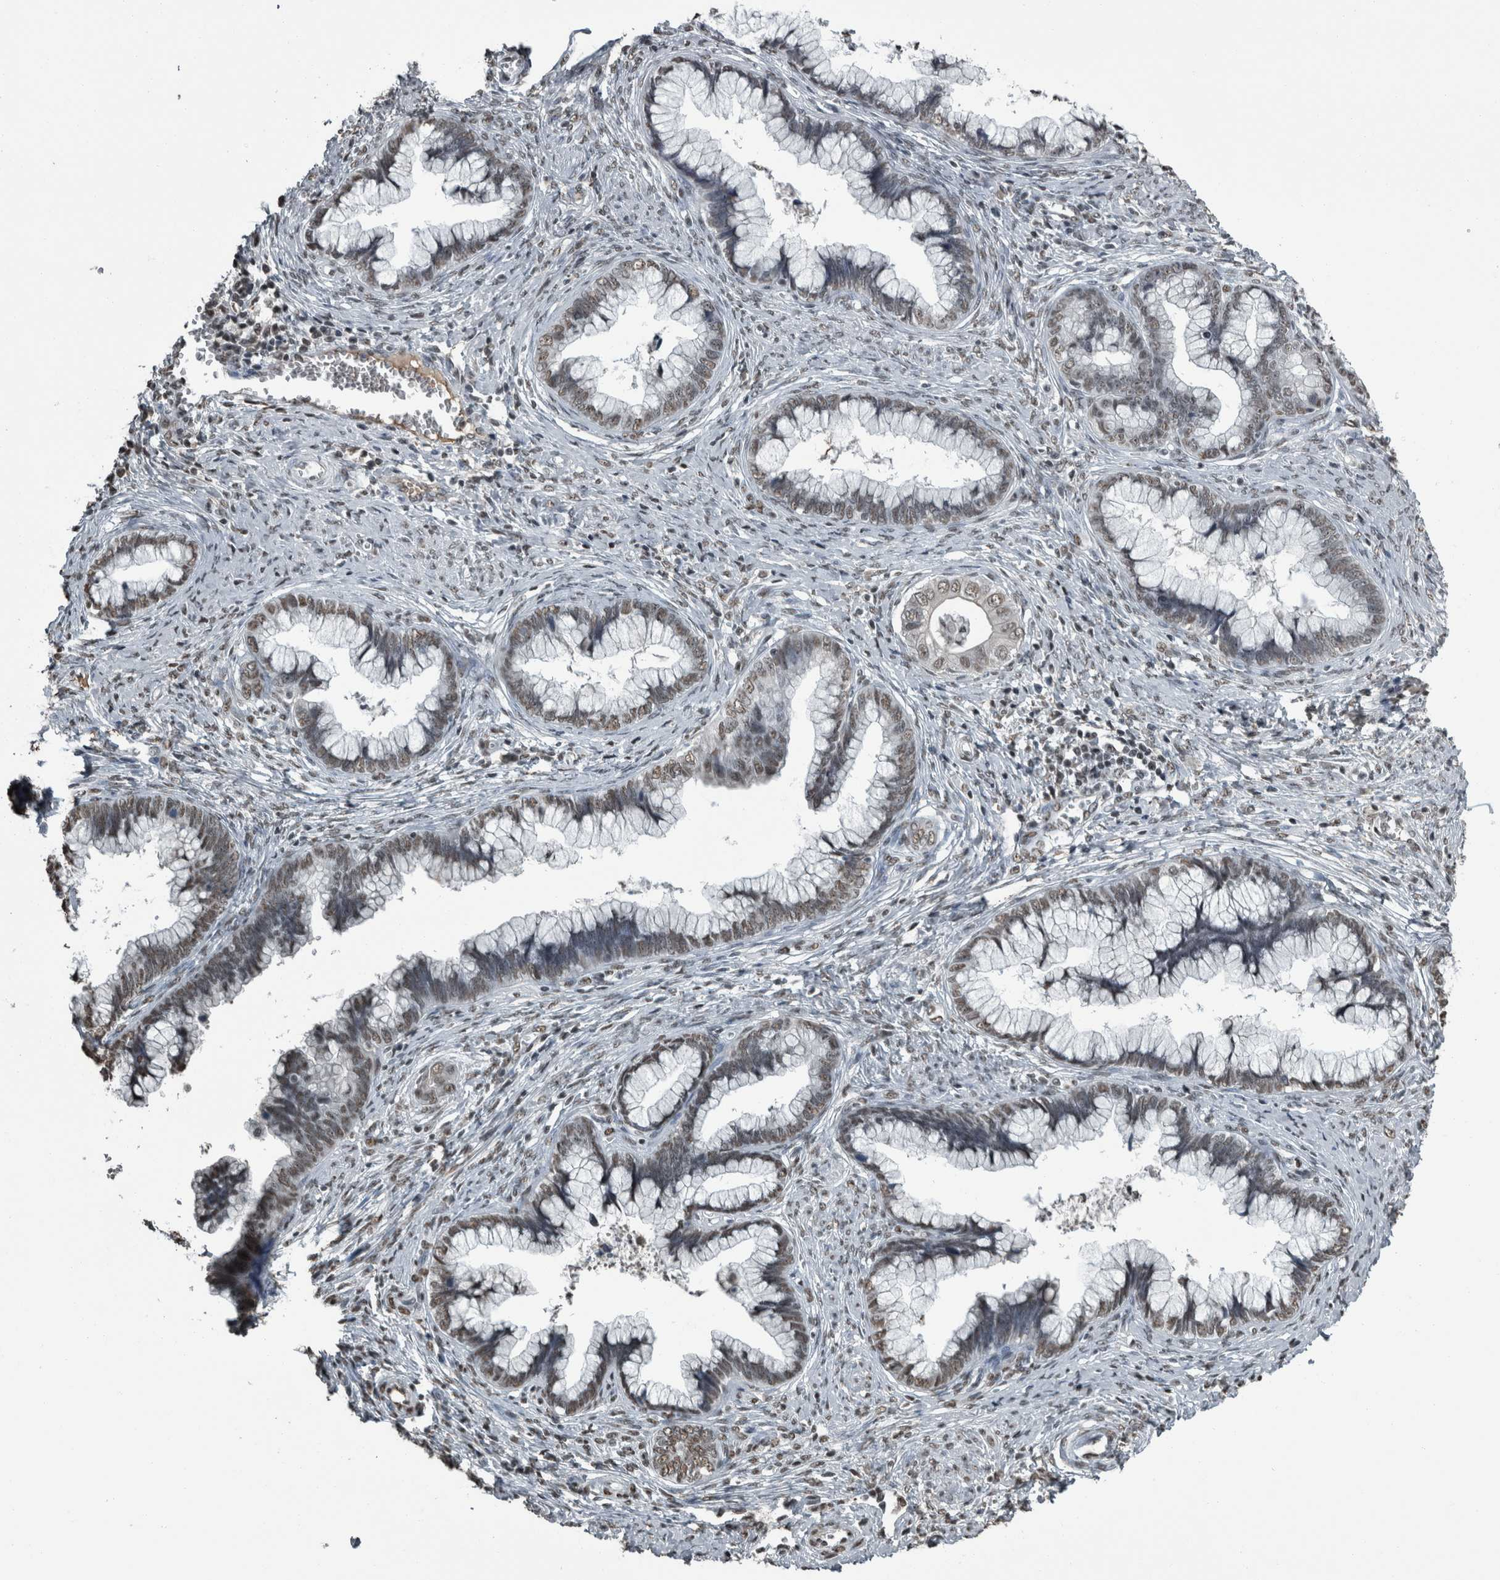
{"staining": {"intensity": "weak", "quantity": "25%-75%", "location": "nuclear"}, "tissue": "cervical cancer", "cell_type": "Tumor cells", "image_type": "cancer", "snomed": [{"axis": "morphology", "description": "Adenocarcinoma, NOS"}, {"axis": "topography", "description": "Cervix"}], "caption": "IHC of human adenocarcinoma (cervical) exhibits low levels of weak nuclear staining in about 25%-75% of tumor cells.", "gene": "TGS1", "patient": {"sex": "female", "age": 44}}